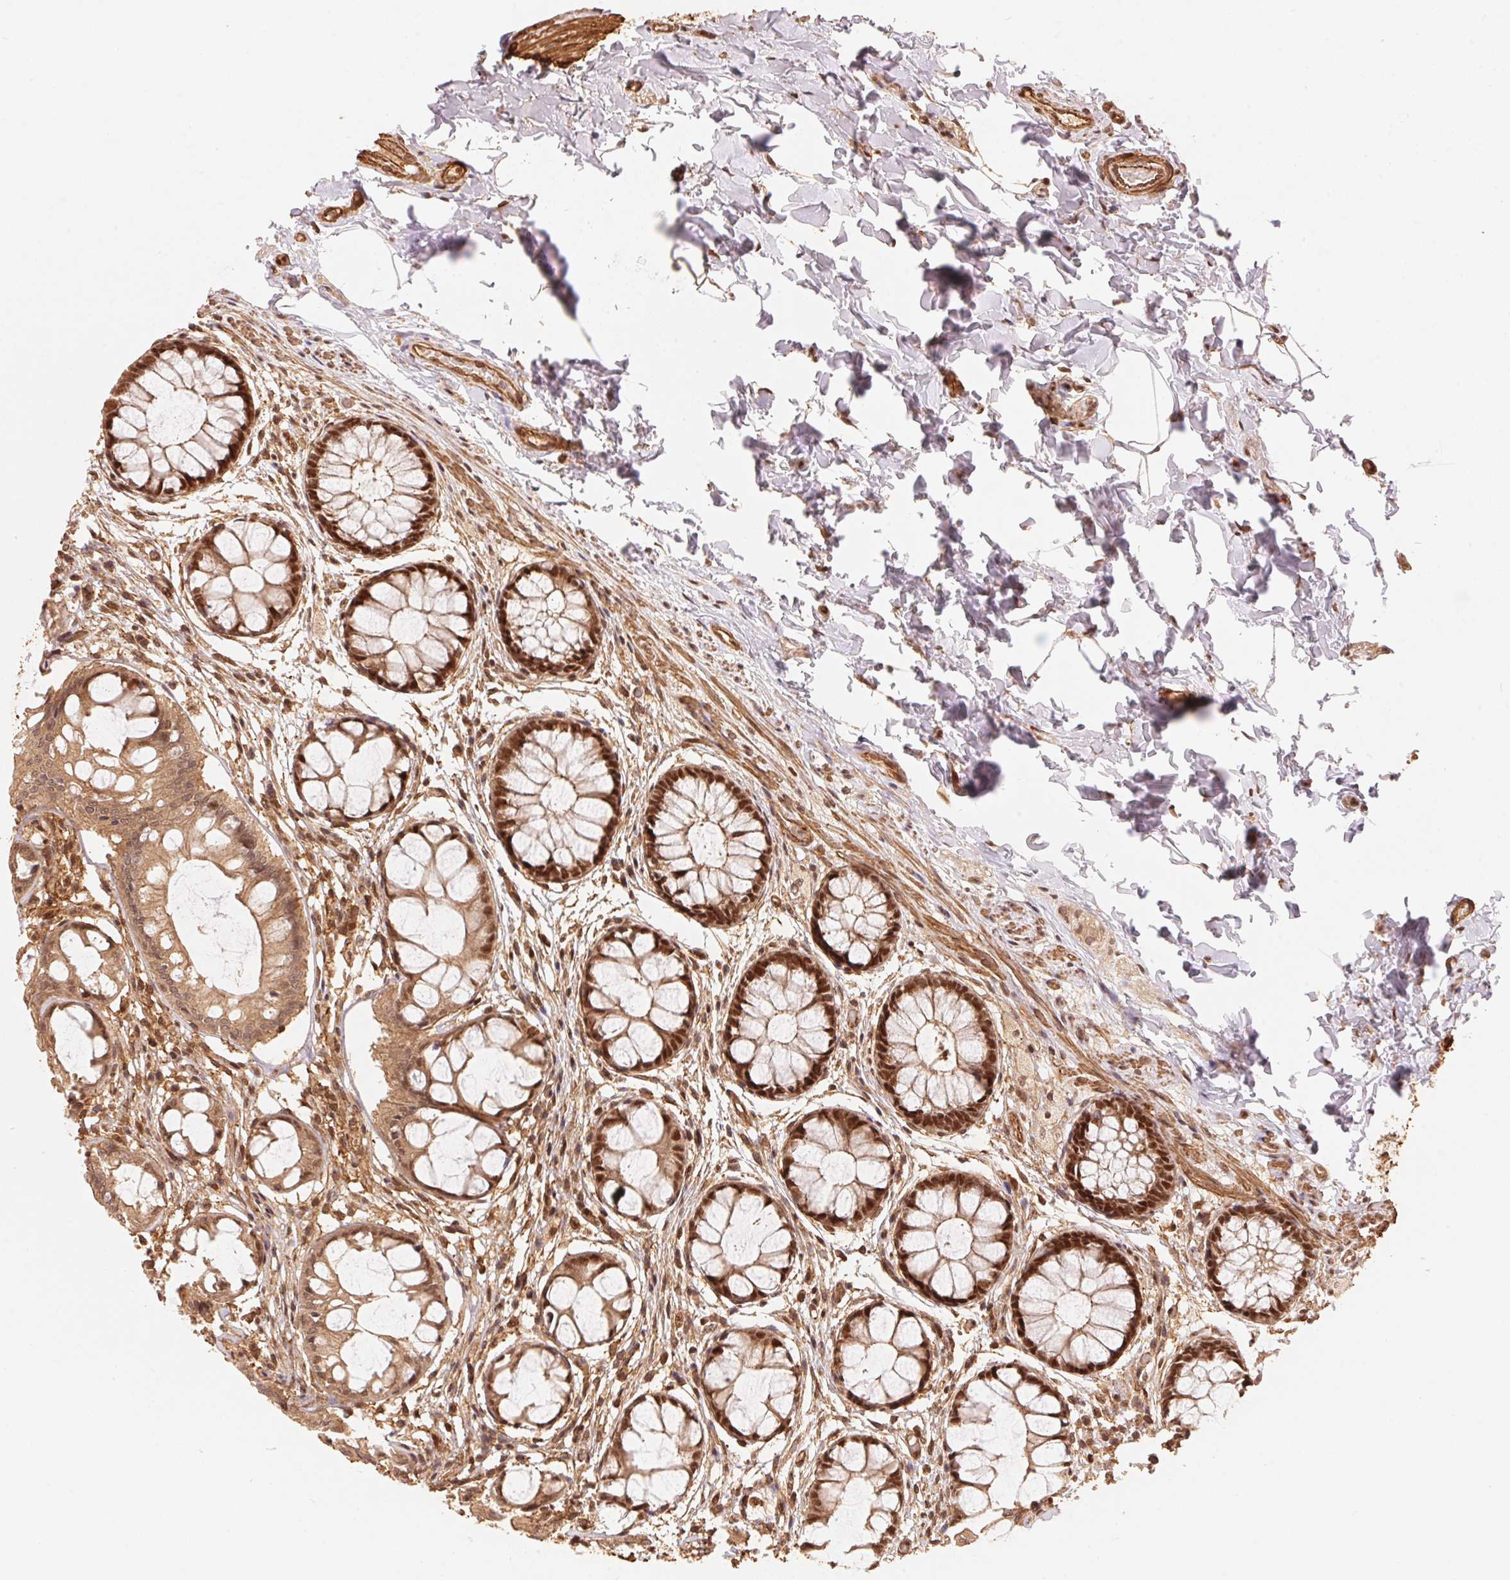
{"staining": {"intensity": "strong", "quantity": ">75%", "location": "cytoplasmic/membranous,nuclear"}, "tissue": "rectum", "cell_type": "Glandular cells", "image_type": "normal", "snomed": [{"axis": "morphology", "description": "Normal tissue, NOS"}, {"axis": "topography", "description": "Rectum"}], "caption": "The micrograph reveals staining of normal rectum, revealing strong cytoplasmic/membranous,nuclear protein positivity (brown color) within glandular cells.", "gene": "TNIP2", "patient": {"sex": "female", "age": 62}}